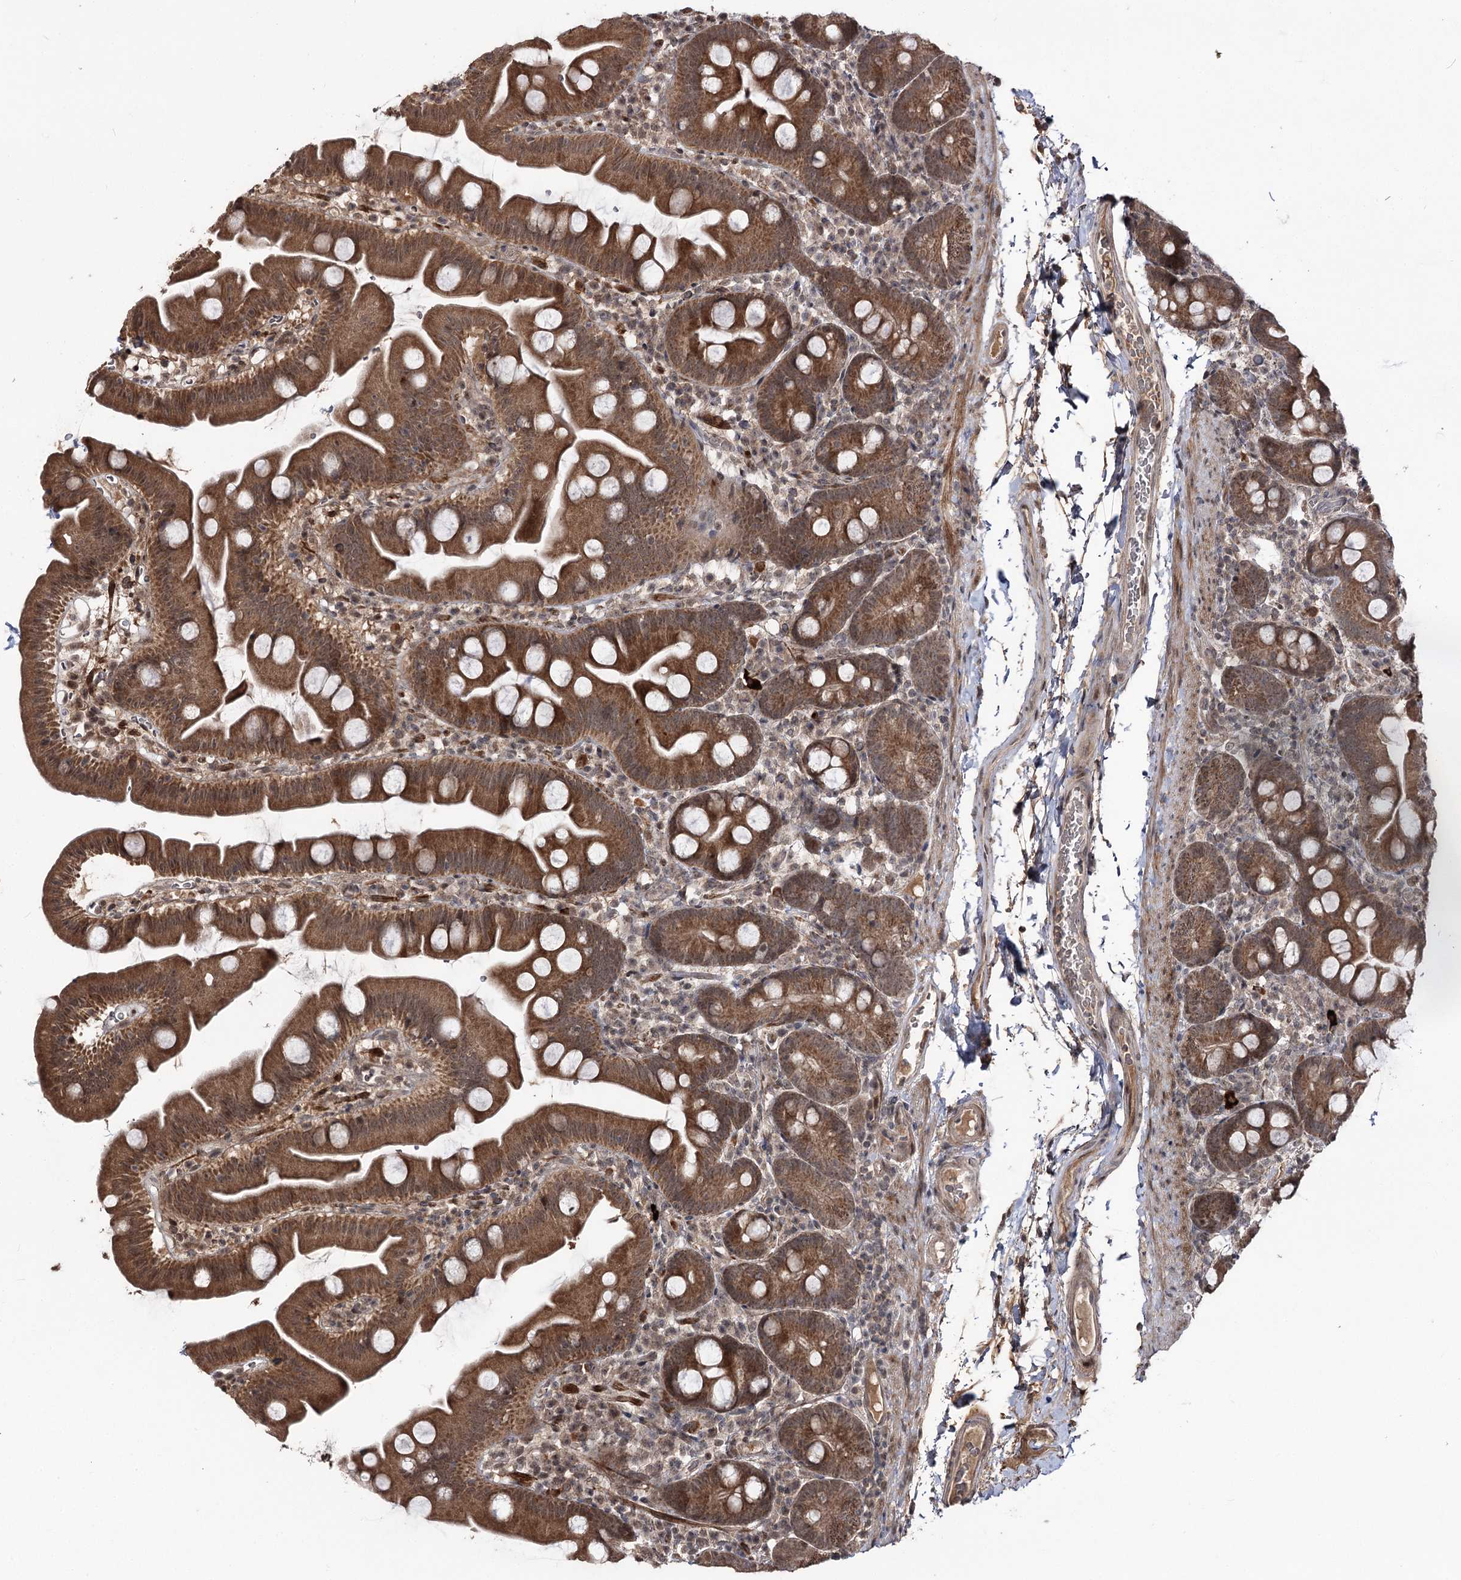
{"staining": {"intensity": "strong", "quantity": ">75%", "location": "cytoplasmic/membranous"}, "tissue": "small intestine", "cell_type": "Glandular cells", "image_type": "normal", "snomed": [{"axis": "morphology", "description": "Normal tissue, NOS"}, {"axis": "topography", "description": "Small intestine"}], "caption": "Immunohistochemistry histopathology image of benign small intestine stained for a protein (brown), which exhibits high levels of strong cytoplasmic/membranous positivity in approximately >75% of glandular cells.", "gene": "FAM53B", "patient": {"sex": "female", "age": 68}}